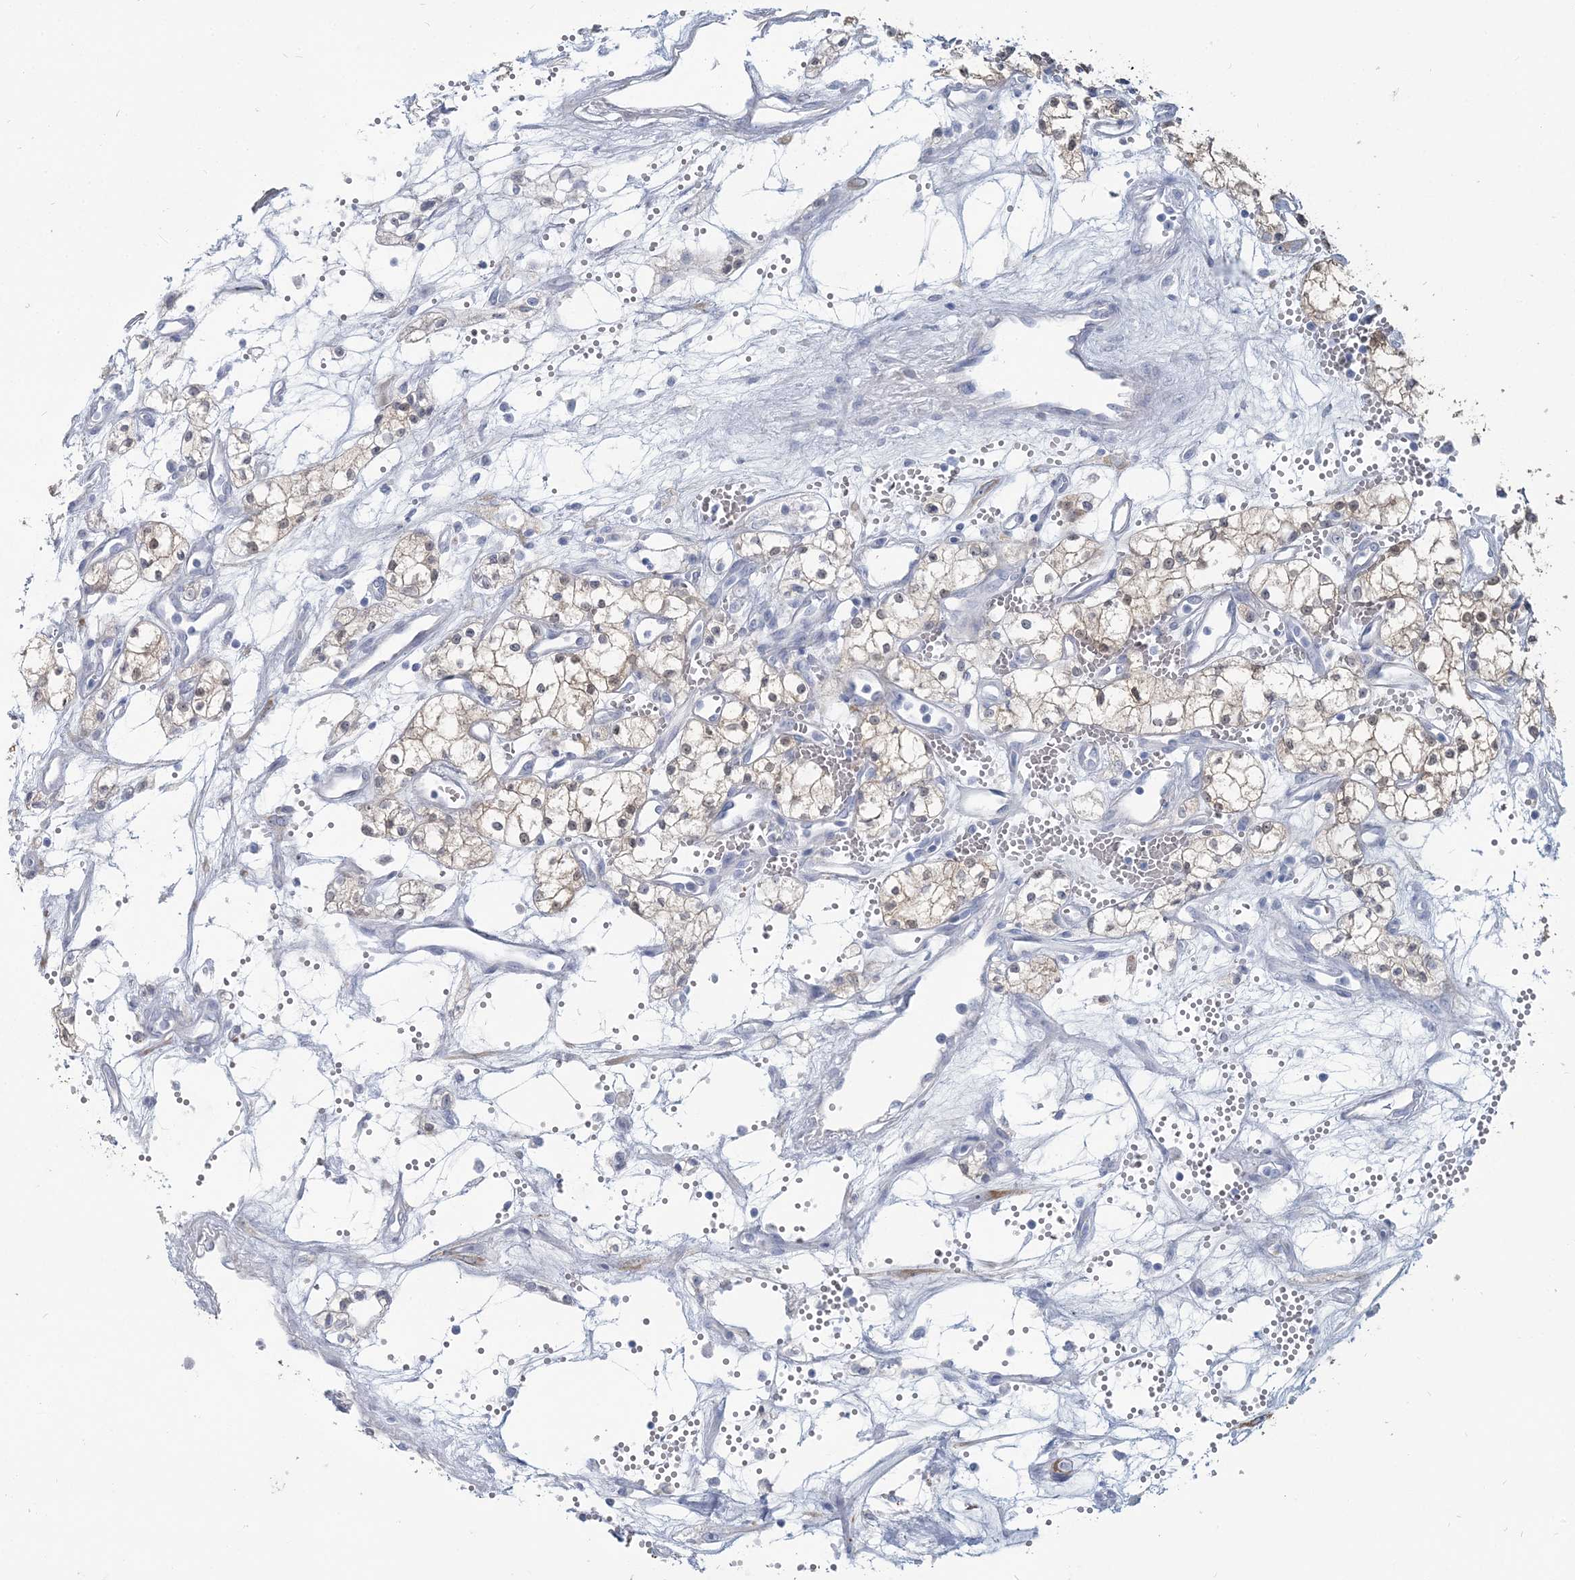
{"staining": {"intensity": "weak", "quantity": "<25%", "location": "cytoplasmic/membranous"}, "tissue": "renal cancer", "cell_type": "Tumor cells", "image_type": "cancer", "snomed": [{"axis": "morphology", "description": "Adenocarcinoma, NOS"}, {"axis": "topography", "description": "Kidney"}], "caption": "Immunohistochemical staining of adenocarcinoma (renal) displays no significant positivity in tumor cells. The staining was performed using DAB (3,3'-diaminobenzidine) to visualize the protein expression in brown, while the nuclei were stained in blue with hematoxylin (Magnification: 20x).", "gene": "CMBL", "patient": {"sex": "male", "age": 59}}